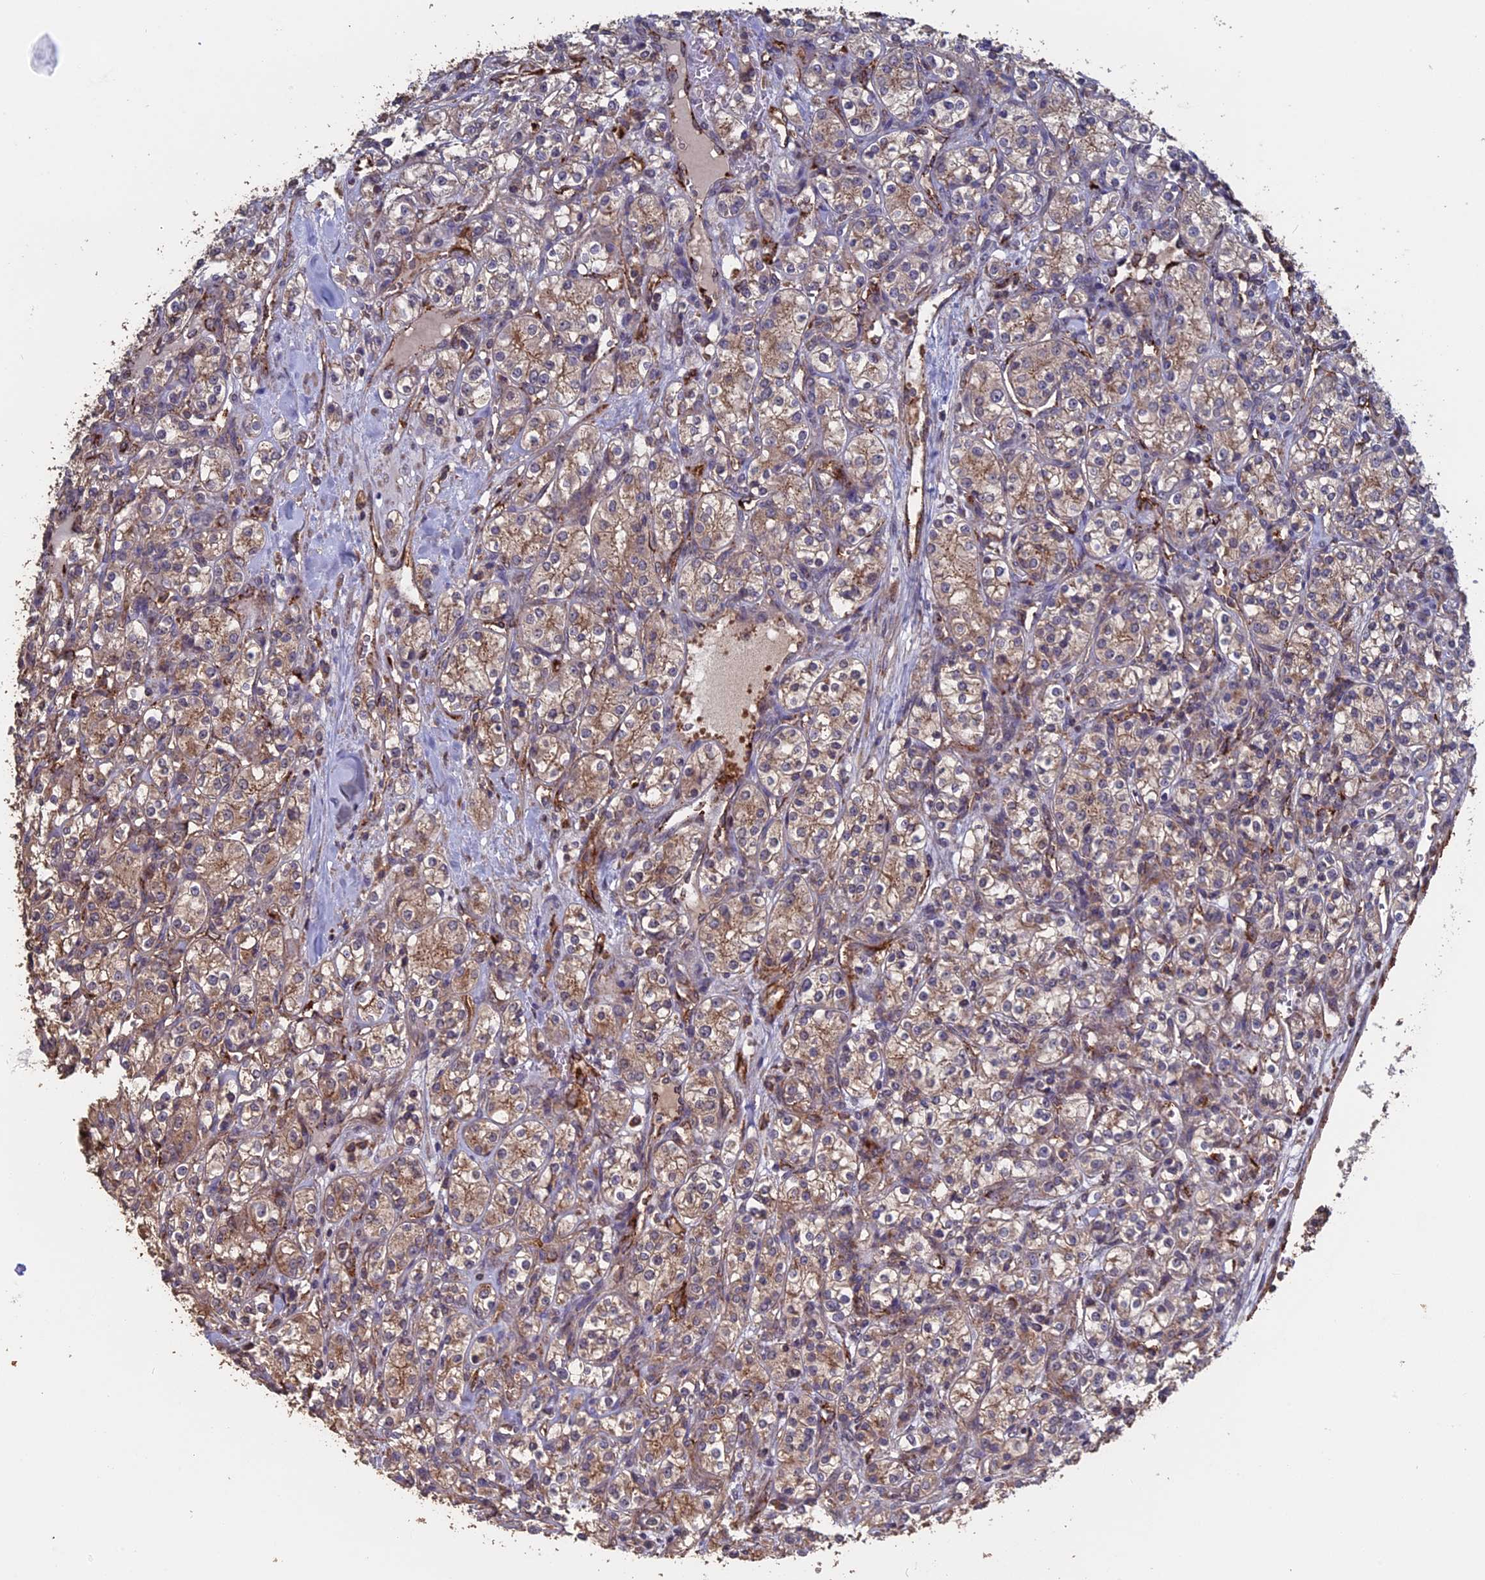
{"staining": {"intensity": "moderate", "quantity": ">75%", "location": "cytoplasmic/membranous"}, "tissue": "renal cancer", "cell_type": "Tumor cells", "image_type": "cancer", "snomed": [{"axis": "morphology", "description": "Adenocarcinoma, NOS"}, {"axis": "topography", "description": "Kidney"}], "caption": "Renal adenocarcinoma stained with IHC shows moderate cytoplasmic/membranous positivity in about >75% of tumor cells.", "gene": "PIGQ", "patient": {"sex": "male", "age": 77}}